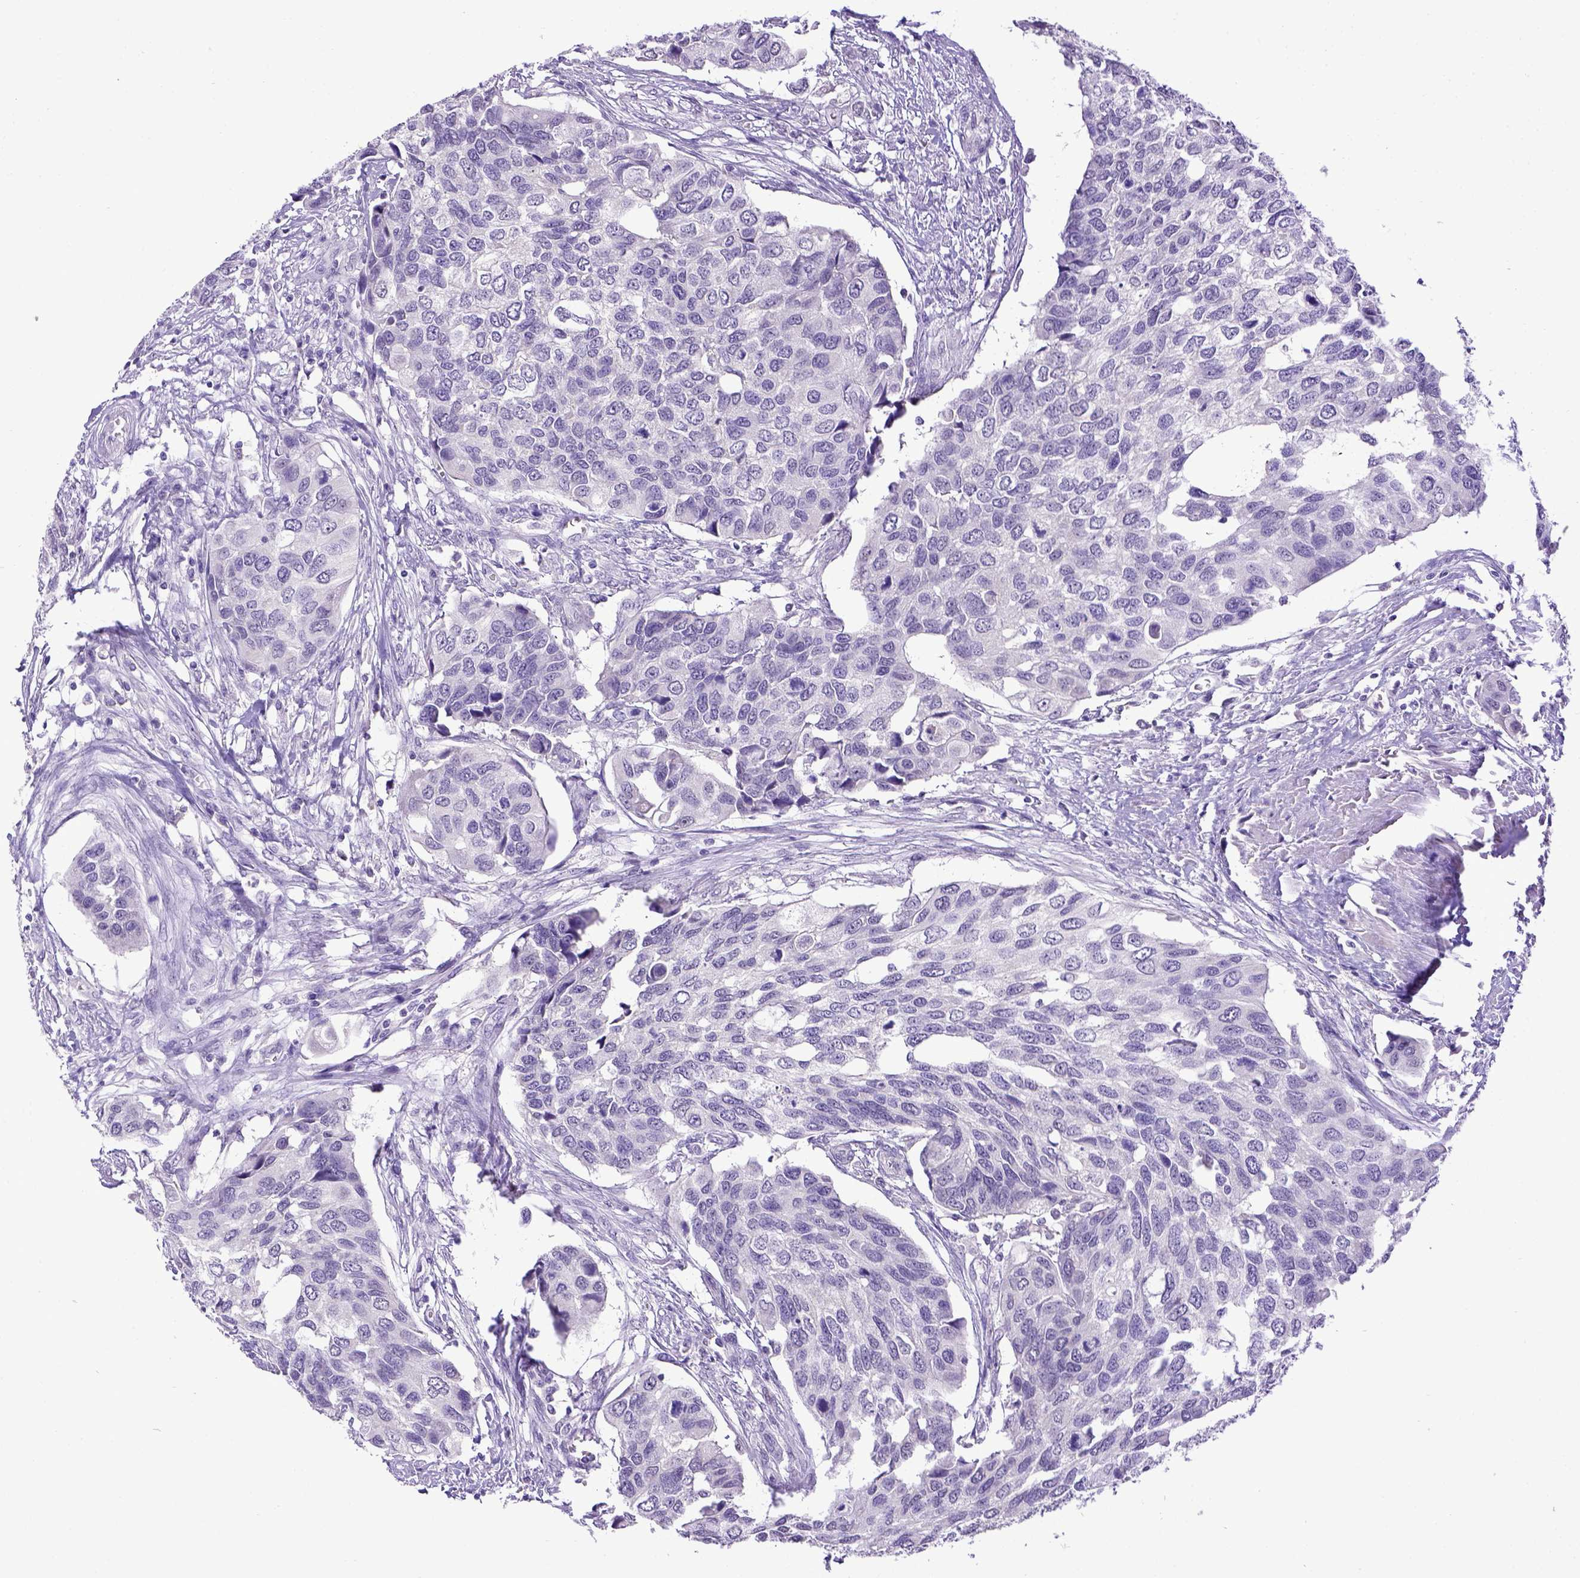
{"staining": {"intensity": "negative", "quantity": "none", "location": "none"}, "tissue": "urothelial cancer", "cell_type": "Tumor cells", "image_type": "cancer", "snomed": [{"axis": "morphology", "description": "Urothelial carcinoma, High grade"}, {"axis": "topography", "description": "Urinary bladder"}], "caption": "The image exhibits no staining of tumor cells in urothelial cancer.", "gene": "ESR1", "patient": {"sex": "male", "age": 60}}